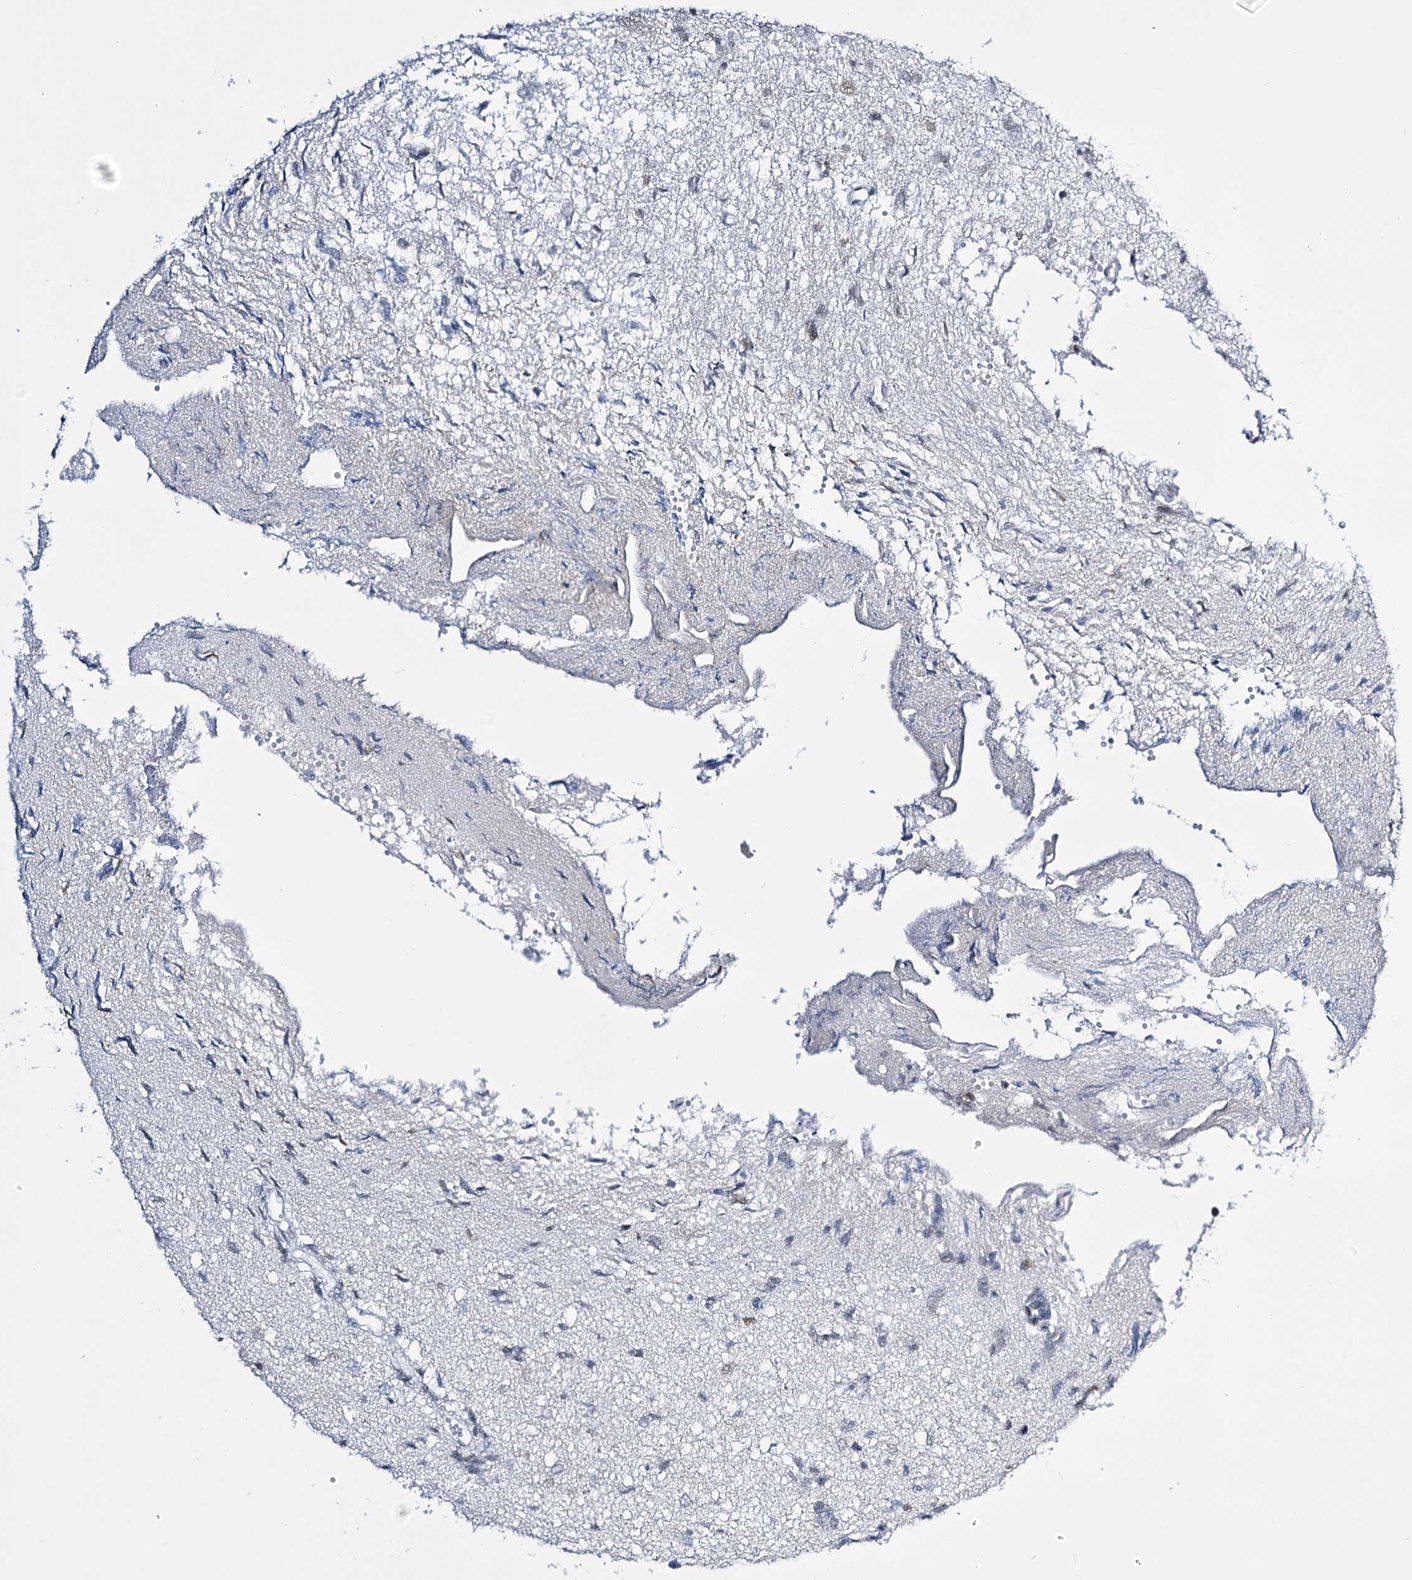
{"staining": {"intensity": "negative", "quantity": "none", "location": "none"}, "tissue": "glioma", "cell_type": "Tumor cells", "image_type": "cancer", "snomed": [{"axis": "morphology", "description": "Glioma, malignant, High grade"}, {"axis": "topography", "description": "Brain"}], "caption": "High power microscopy photomicrograph of an IHC micrograph of malignant glioma (high-grade), revealing no significant staining in tumor cells. (Stains: DAB (3,3'-diaminobenzidine) IHC with hematoxylin counter stain, Microscopy: brightfield microscopy at high magnification).", "gene": "RBM15B", "patient": {"sex": "female", "age": 59}}